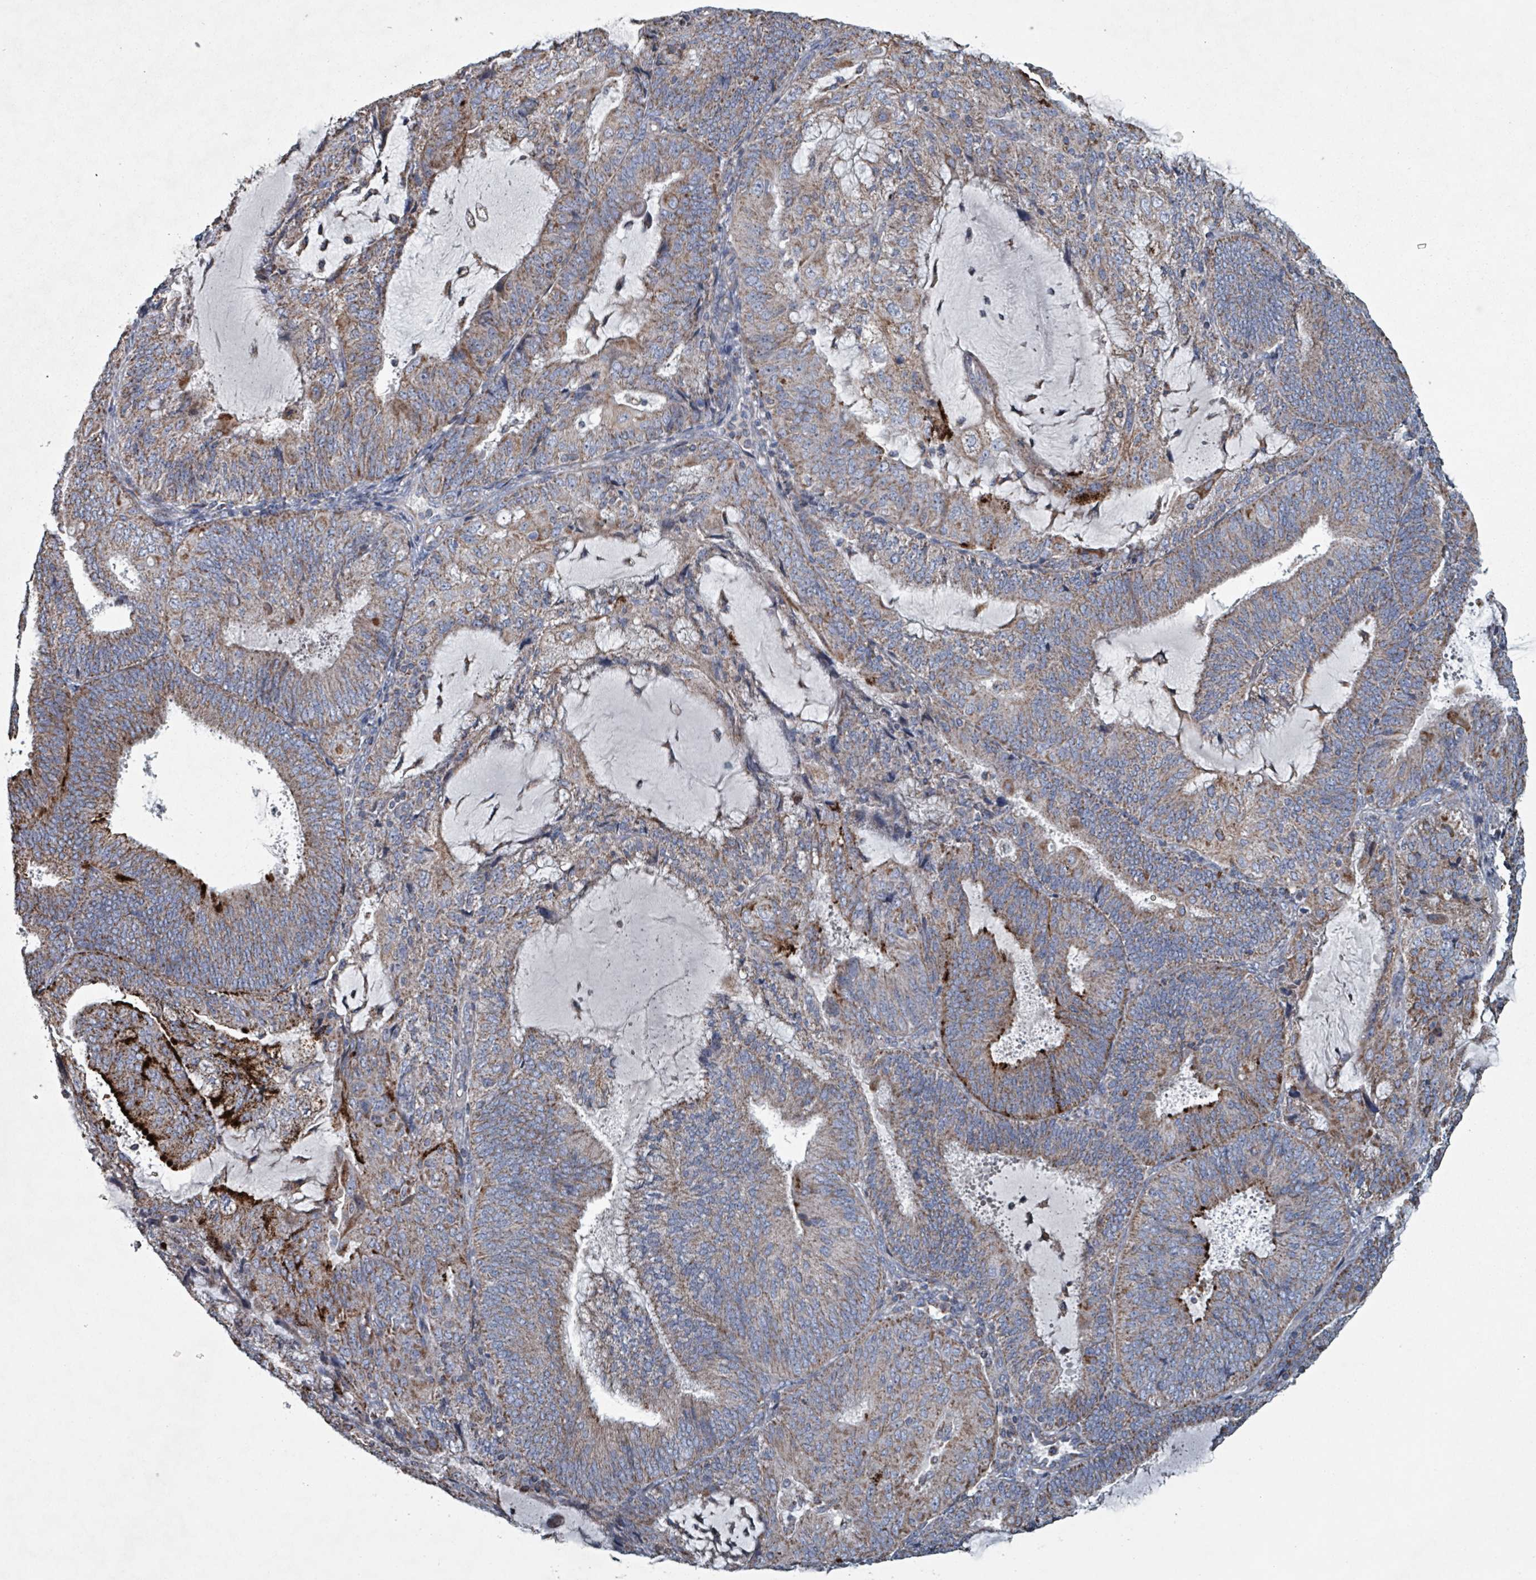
{"staining": {"intensity": "moderate", "quantity": ">75%", "location": "cytoplasmic/membranous"}, "tissue": "endometrial cancer", "cell_type": "Tumor cells", "image_type": "cancer", "snomed": [{"axis": "morphology", "description": "Adenocarcinoma, NOS"}, {"axis": "topography", "description": "Endometrium"}], "caption": "A photomicrograph showing moderate cytoplasmic/membranous expression in about >75% of tumor cells in endometrial cancer, as visualized by brown immunohistochemical staining.", "gene": "ABHD18", "patient": {"sex": "female", "age": 81}}